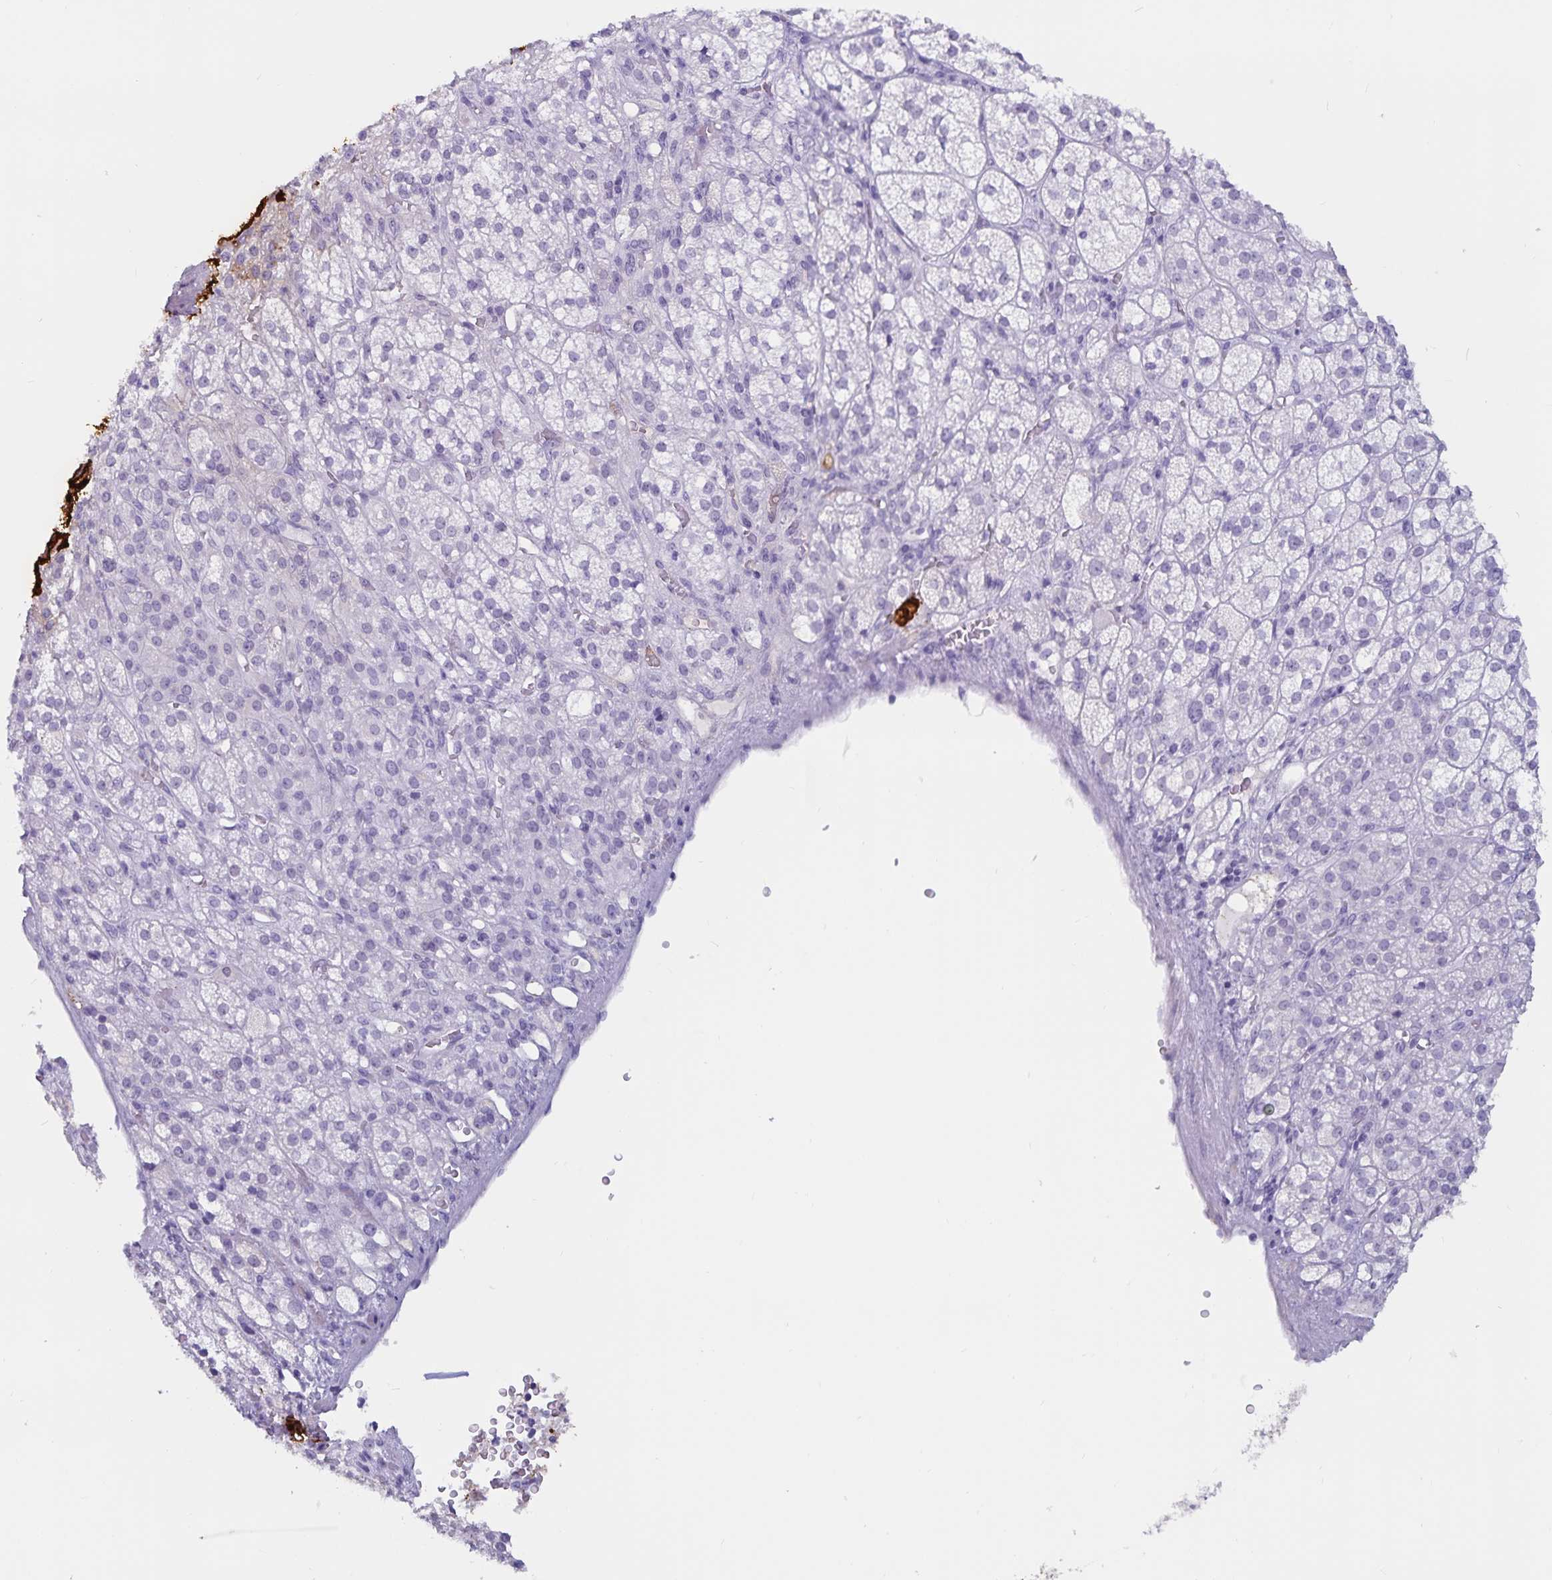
{"staining": {"intensity": "moderate", "quantity": "25%-75%", "location": "cytoplasmic/membranous"}, "tissue": "adrenal gland", "cell_type": "Glandular cells", "image_type": "normal", "snomed": [{"axis": "morphology", "description": "Normal tissue, NOS"}, {"axis": "topography", "description": "Adrenal gland"}], "caption": "Immunohistochemical staining of unremarkable human adrenal gland exhibits 25%-75% levels of moderate cytoplasmic/membranous protein positivity in approximately 25%-75% of glandular cells.", "gene": "GPR137", "patient": {"sex": "female", "age": 60}}